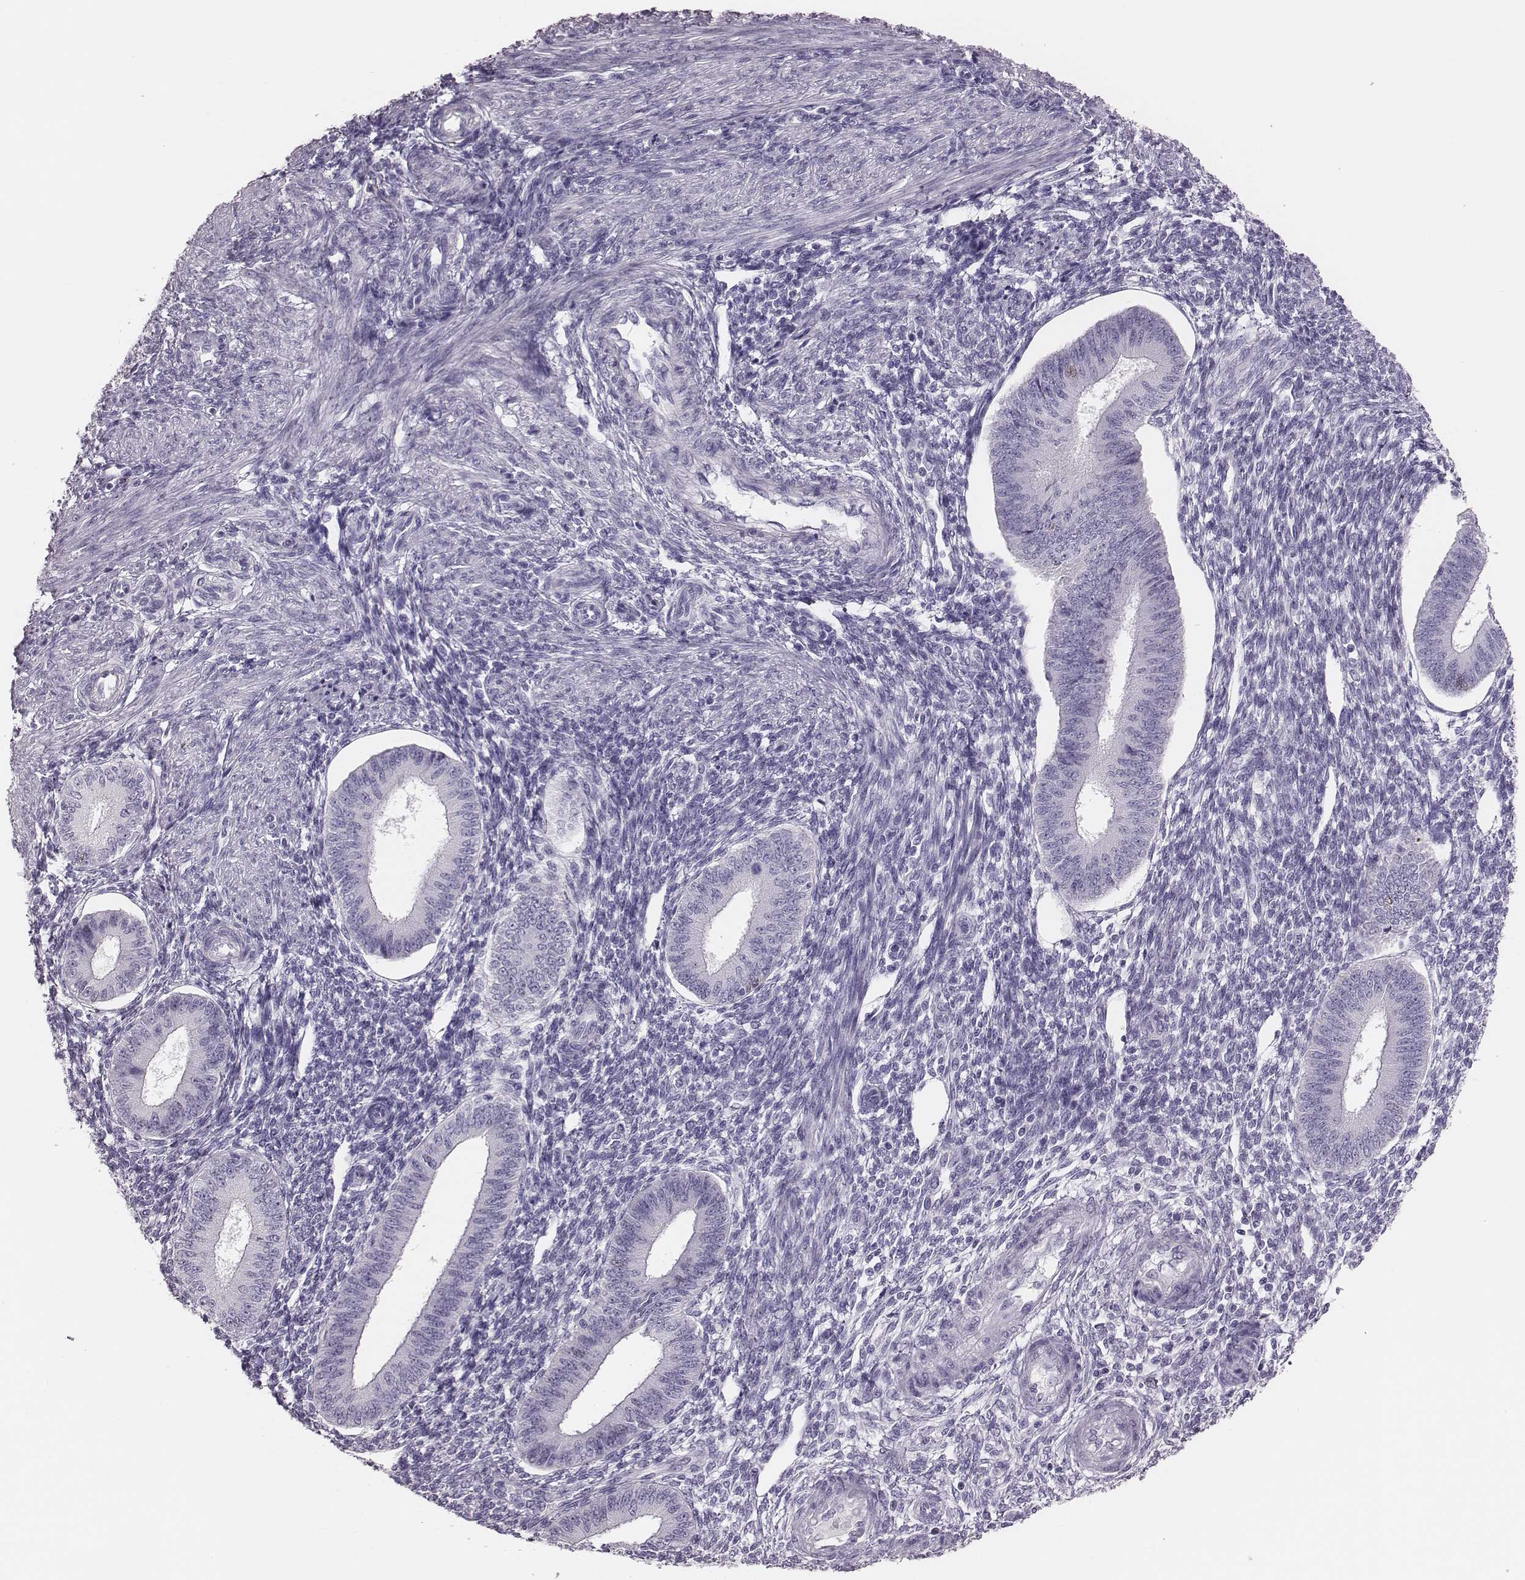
{"staining": {"intensity": "negative", "quantity": "none", "location": "none"}, "tissue": "endometrium", "cell_type": "Cells in endometrial stroma", "image_type": "normal", "snomed": [{"axis": "morphology", "description": "Normal tissue, NOS"}, {"axis": "topography", "description": "Endometrium"}], "caption": "DAB immunohistochemical staining of benign endometrium displays no significant staining in cells in endometrial stroma. (DAB IHC visualized using brightfield microscopy, high magnification).", "gene": "H1", "patient": {"sex": "female", "age": 39}}